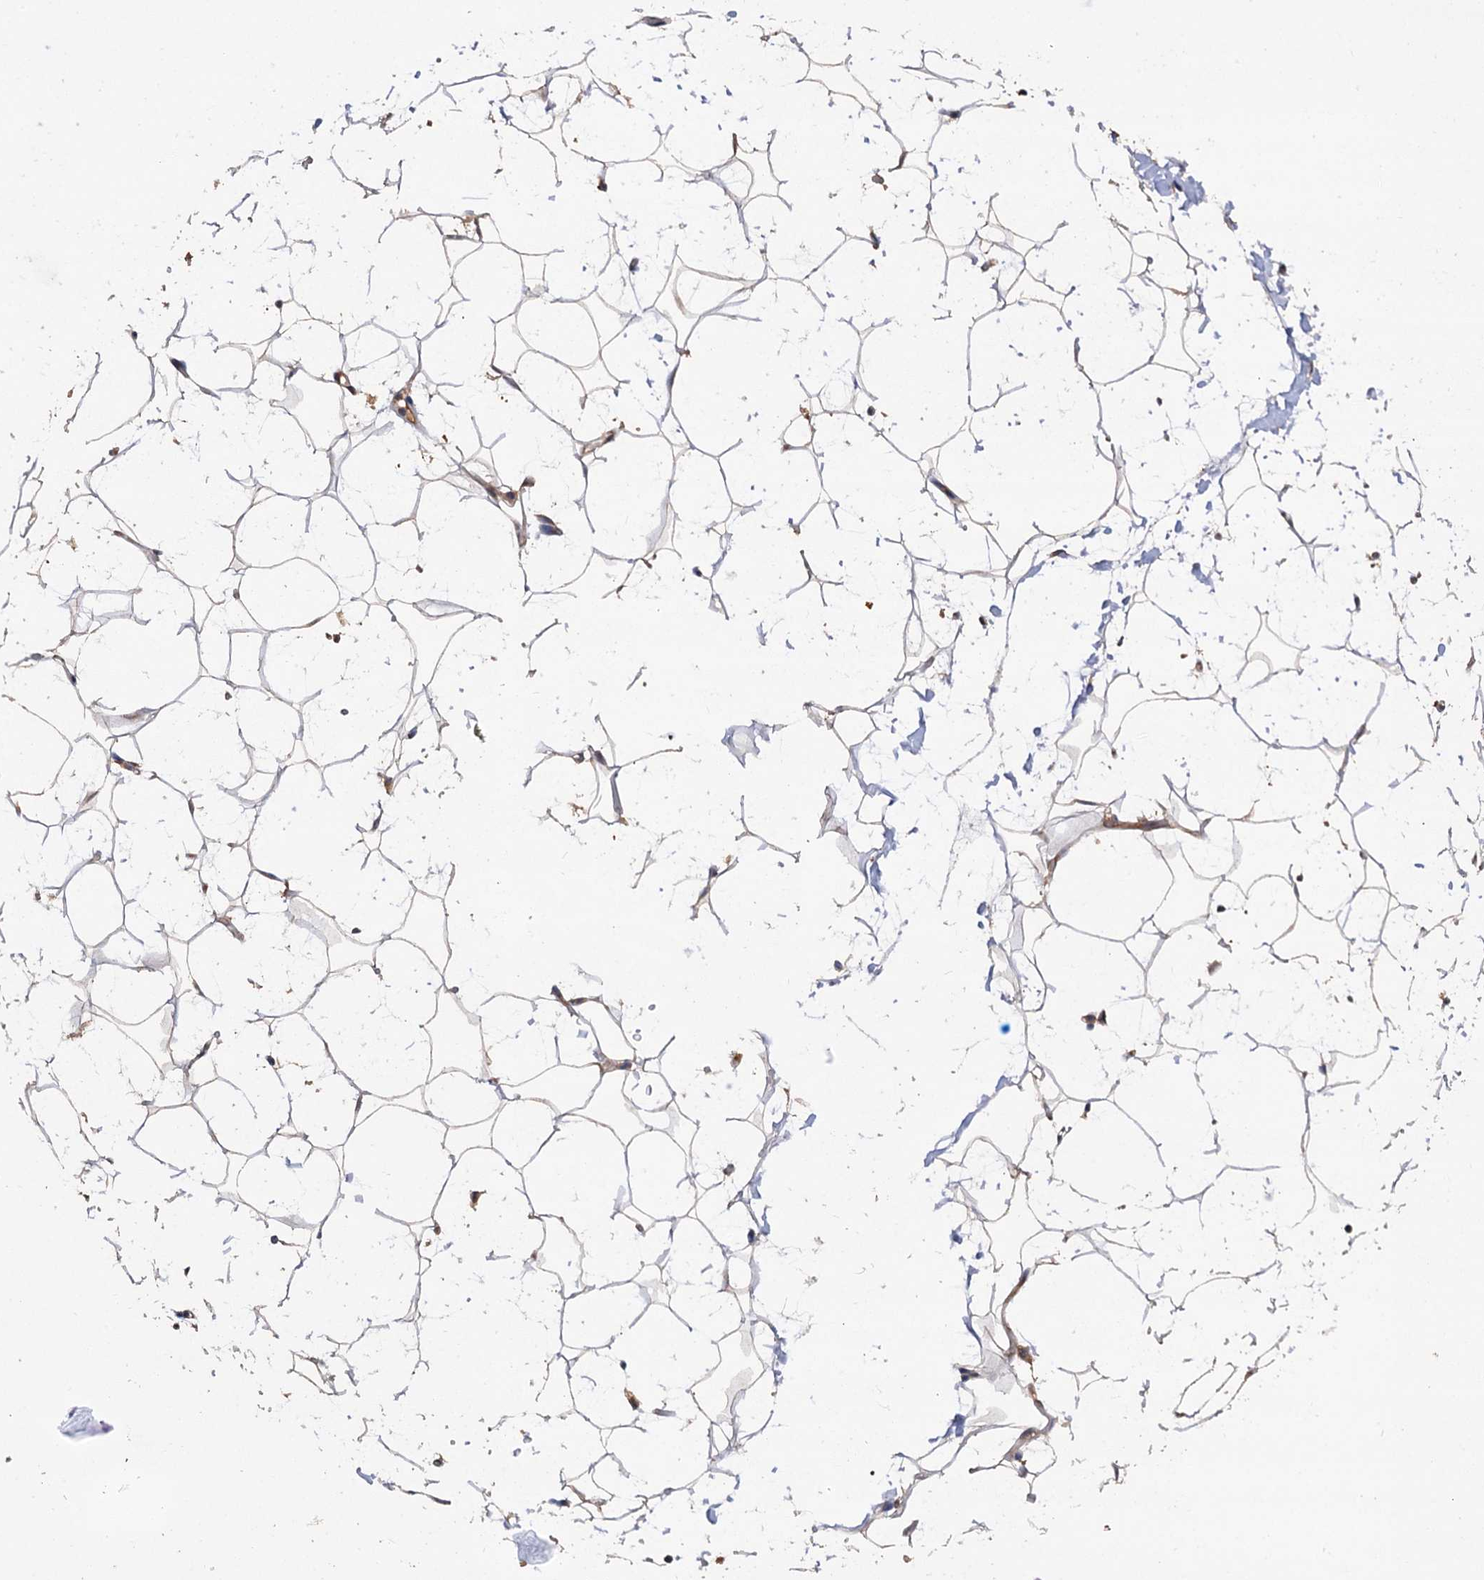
{"staining": {"intensity": "weak", "quantity": "25%-75%", "location": "cytoplasmic/membranous"}, "tissue": "adipose tissue", "cell_type": "Adipocytes", "image_type": "normal", "snomed": [{"axis": "morphology", "description": "Normal tissue, NOS"}, {"axis": "topography", "description": "Breast"}], "caption": "Immunohistochemical staining of normal adipose tissue displays weak cytoplasmic/membranous protein expression in about 25%-75% of adipocytes.", "gene": "NUDCD2", "patient": {"sex": "female", "age": 26}}